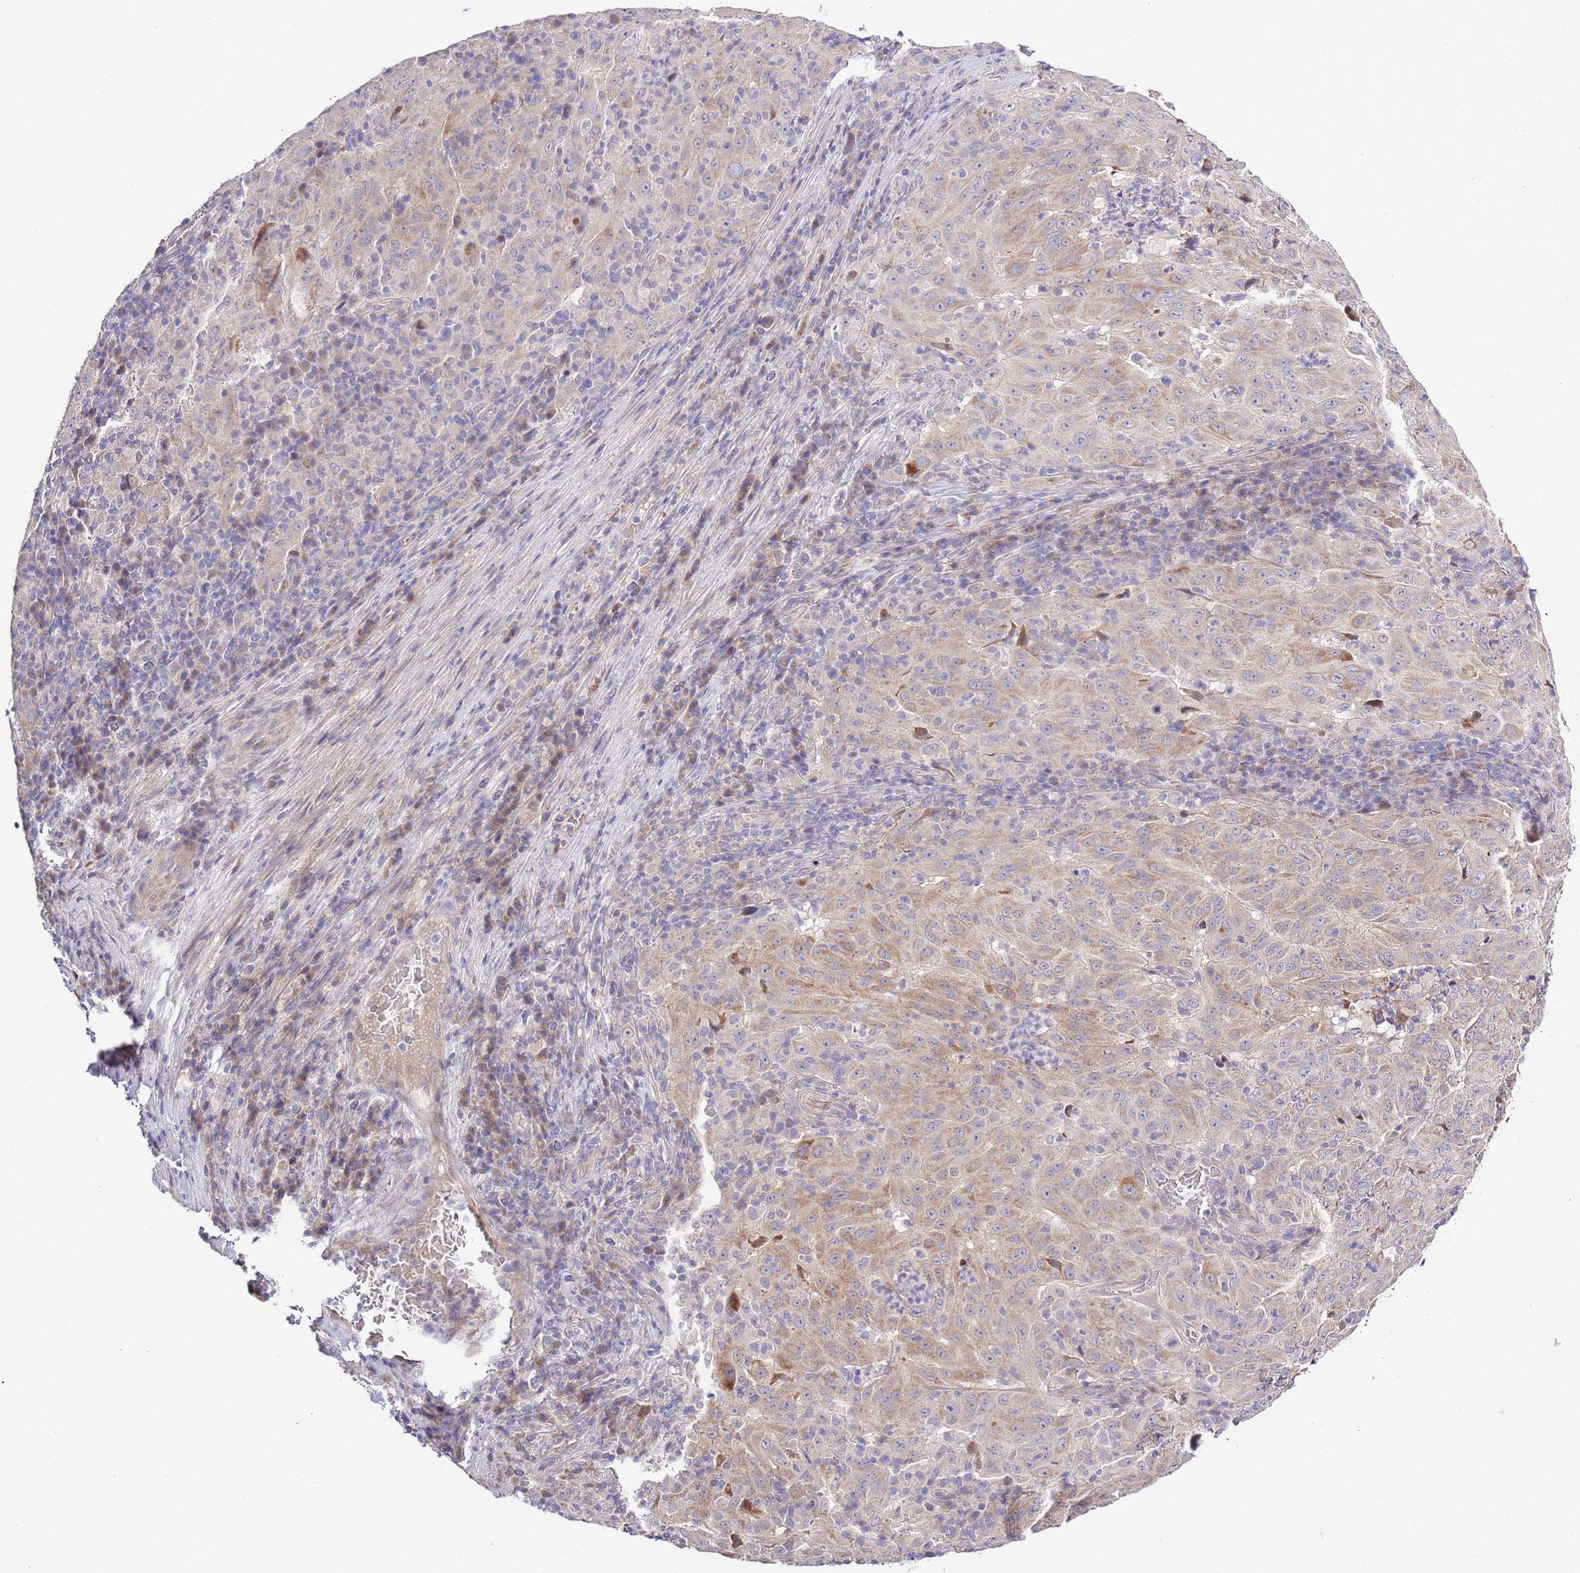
{"staining": {"intensity": "moderate", "quantity": "25%-75%", "location": "cytoplasmic/membranous"}, "tissue": "pancreatic cancer", "cell_type": "Tumor cells", "image_type": "cancer", "snomed": [{"axis": "morphology", "description": "Adenocarcinoma, NOS"}, {"axis": "topography", "description": "Pancreas"}], "caption": "The photomicrograph displays immunohistochemical staining of pancreatic cancer (adenocarcinoma). There is moderate cytoplasmic/membranous expression is appreciated in about 25%-75% of tumor cells.", "gene": "LIPJ", "patient": {"sex": "male", "age": 63}}